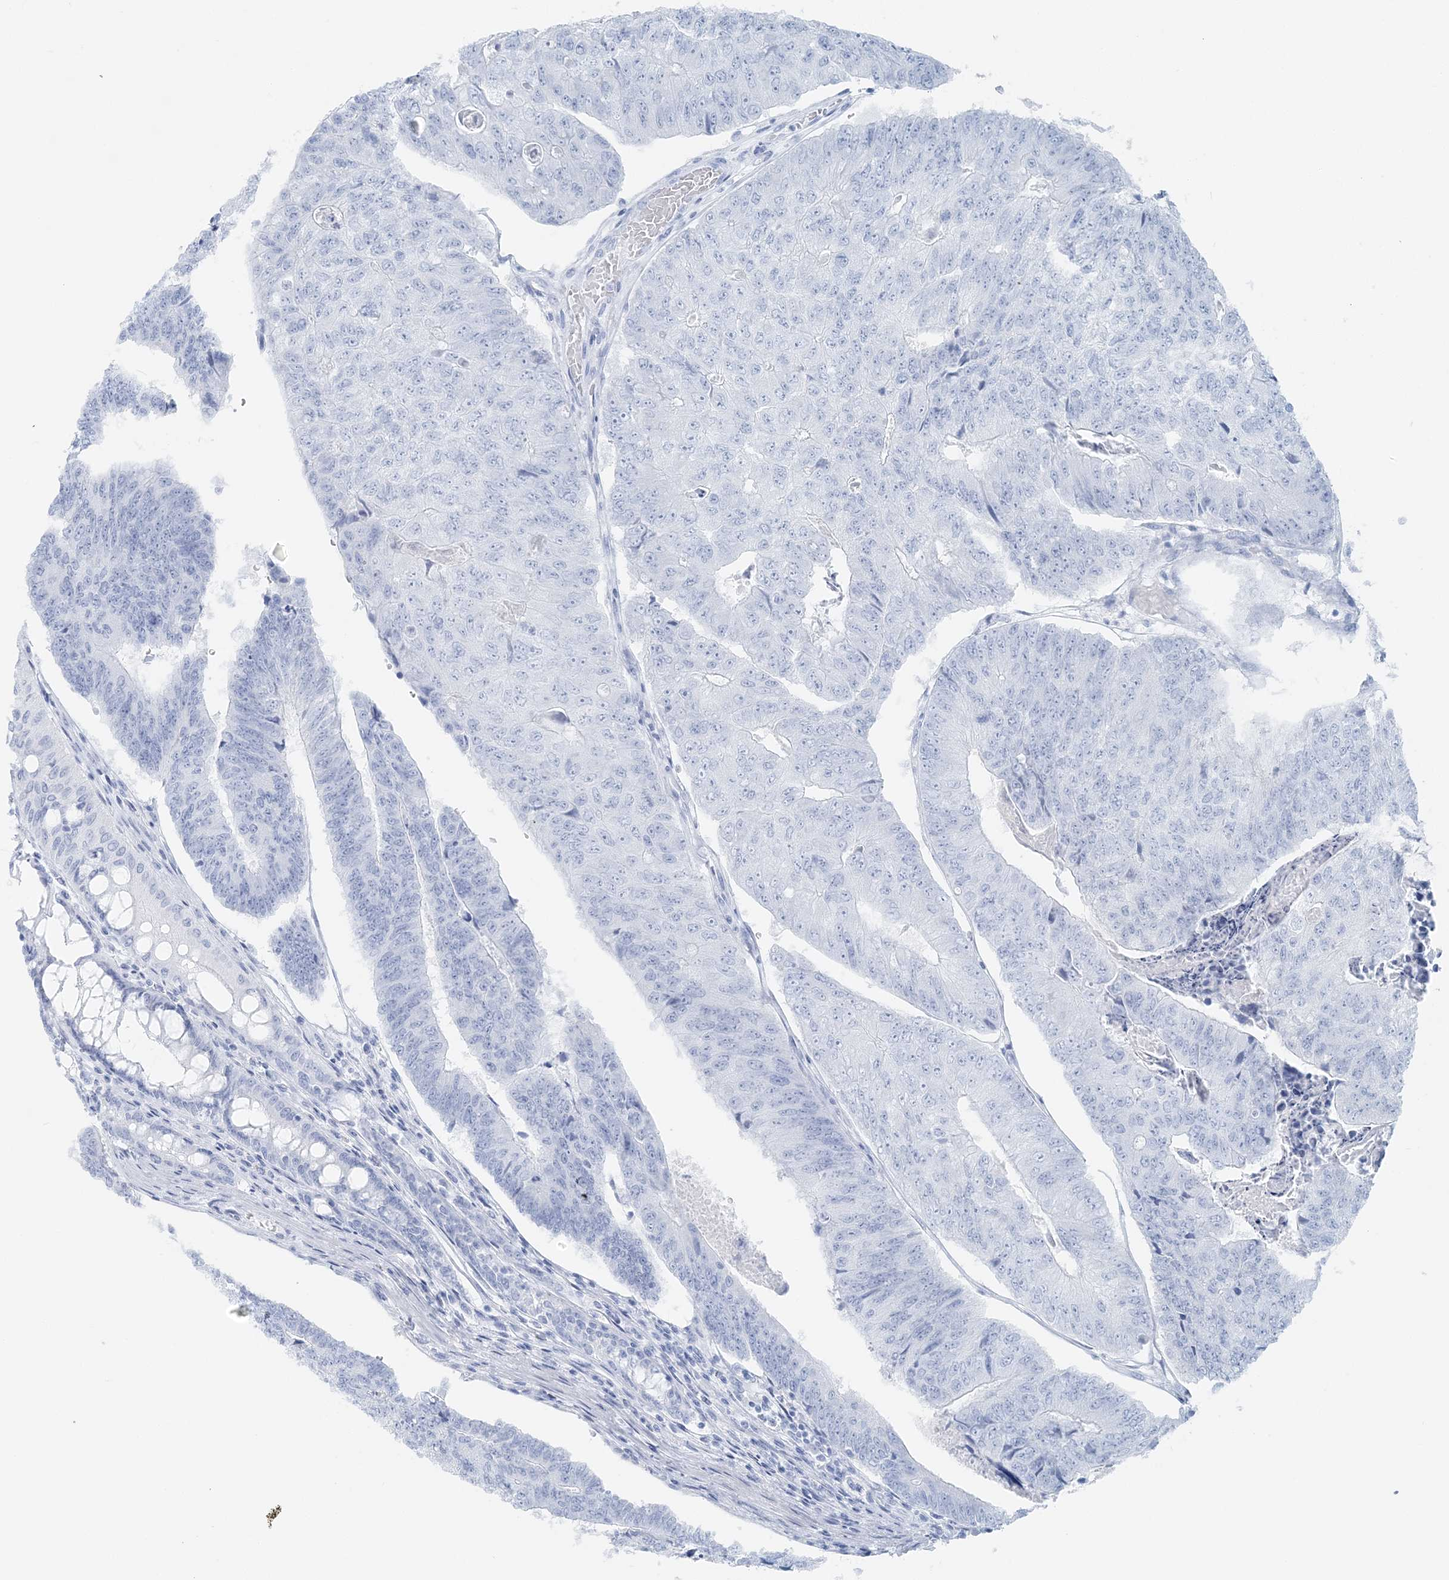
{"staining": {"intensity": "negative", "quantity": "none", "location": "none"}, "tissue": "colorectal cancer", "cell_type": "Tumor cells", "image_type": "cancer", "snomed": [{"axis": "morphology", "description": "Adenocarcinoma, NOS"}, {"axis": "topography", "description": "Colon"}], "caption": "Immunohistochemistry (IHC) photomicrograph of human colorectal cancer (adenocarcinoma) stained for a protein (brown), which demonstrates no expression in tumor cells. Brightfield microscopy of IHC stained with DAB (brown) and hematoxylin (blue), captured at high magnification.", "gene": "ATP11A", "patient": {"sex": "female", "age": 67}}